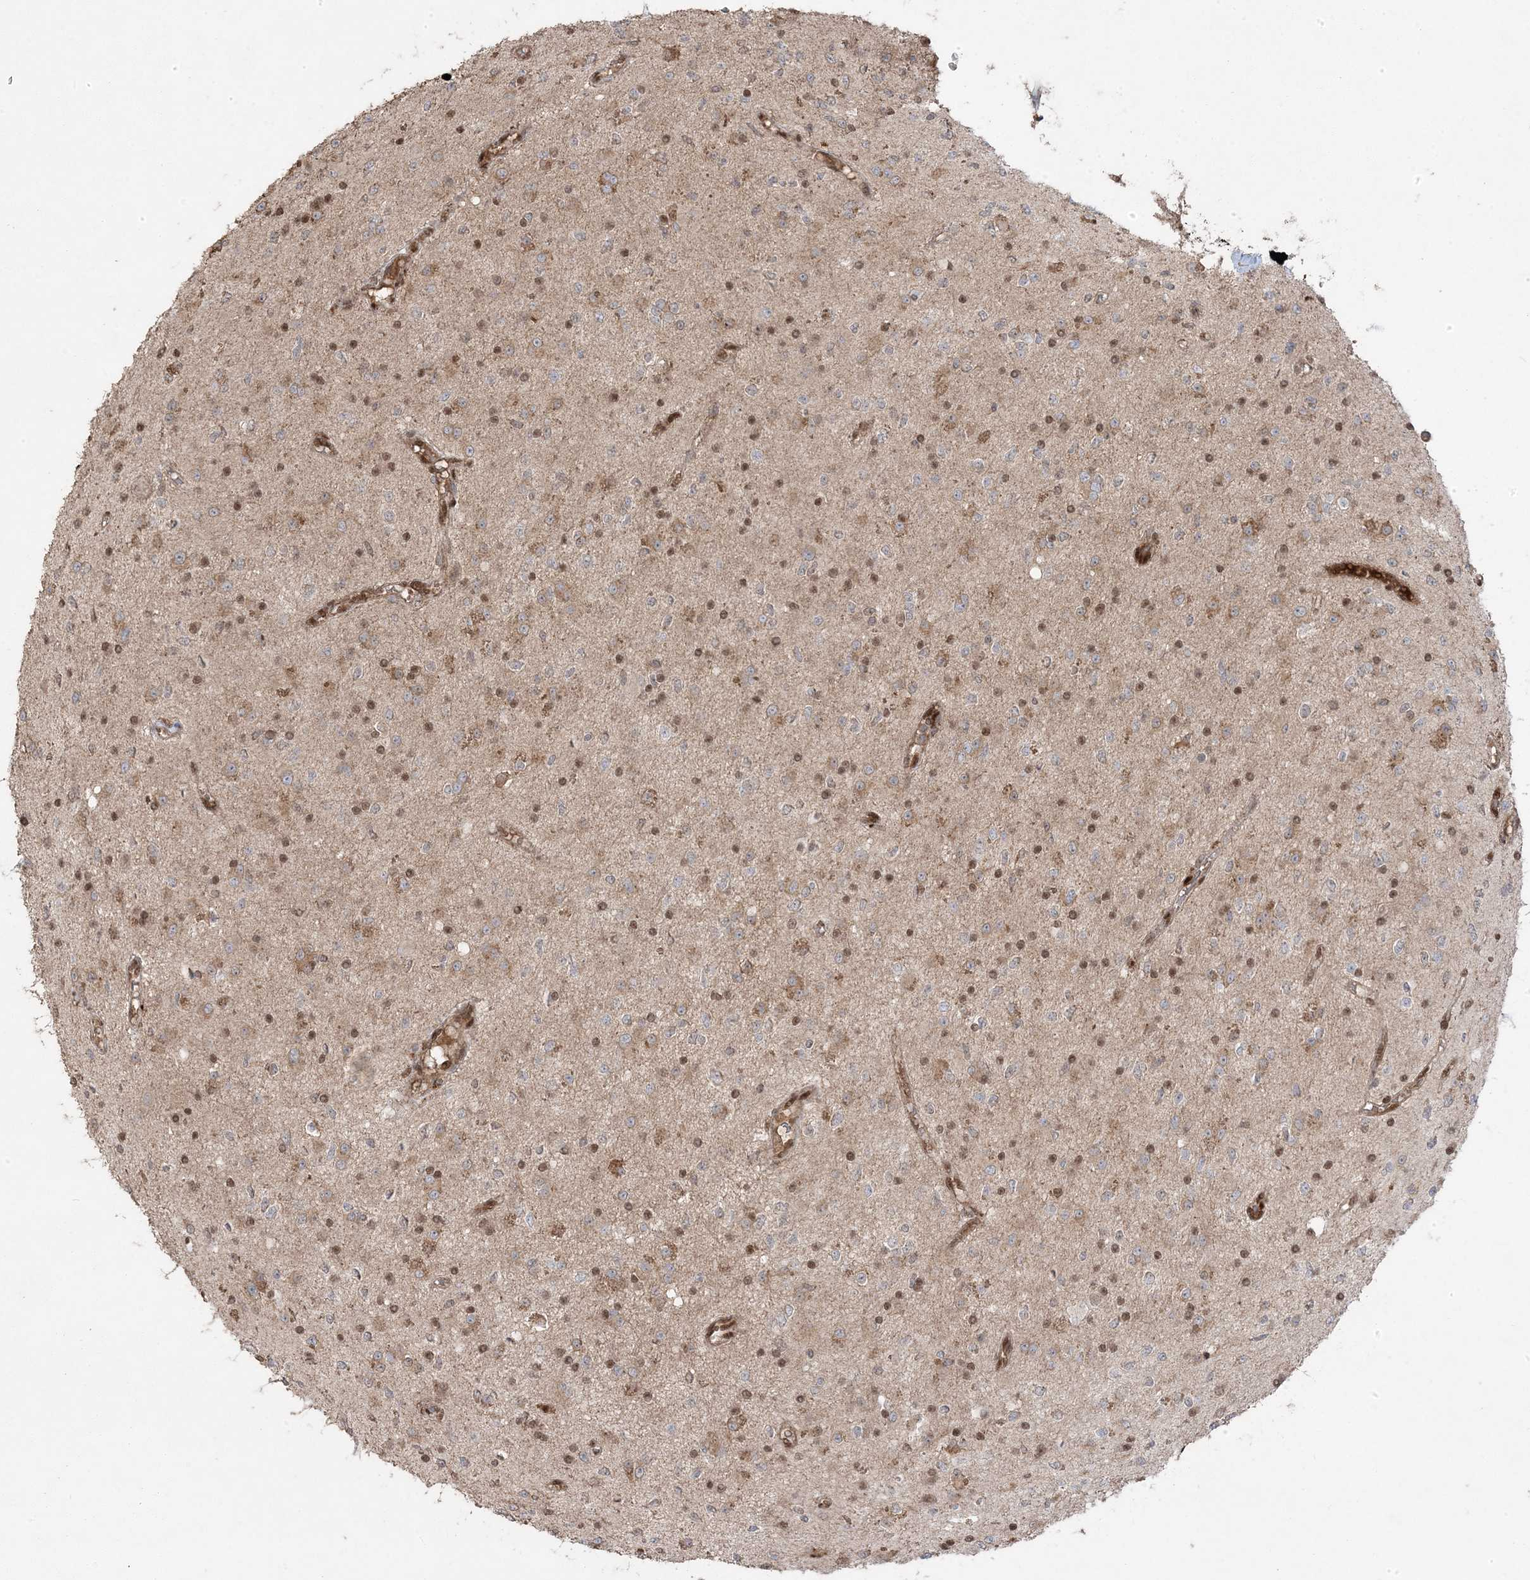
{"staining": {"intensity": "negative", "quantity": "none", "location": "none"}, "tissue": "glioma", "cell_type": "Tumor cells", "image_type": "cancer", "snomed": [{"axis": "morphology", "description": "Glioma, malignant, High grade"}, {"axis": "topography", "description": "Brain"}], "caption": "DAB immunohistochemical staining of high-grade glioma (malignant) demonstrates no significant expression in tumor cells.", "gene": "PPOX", "patient": {"sex": "male", "age": 34}}